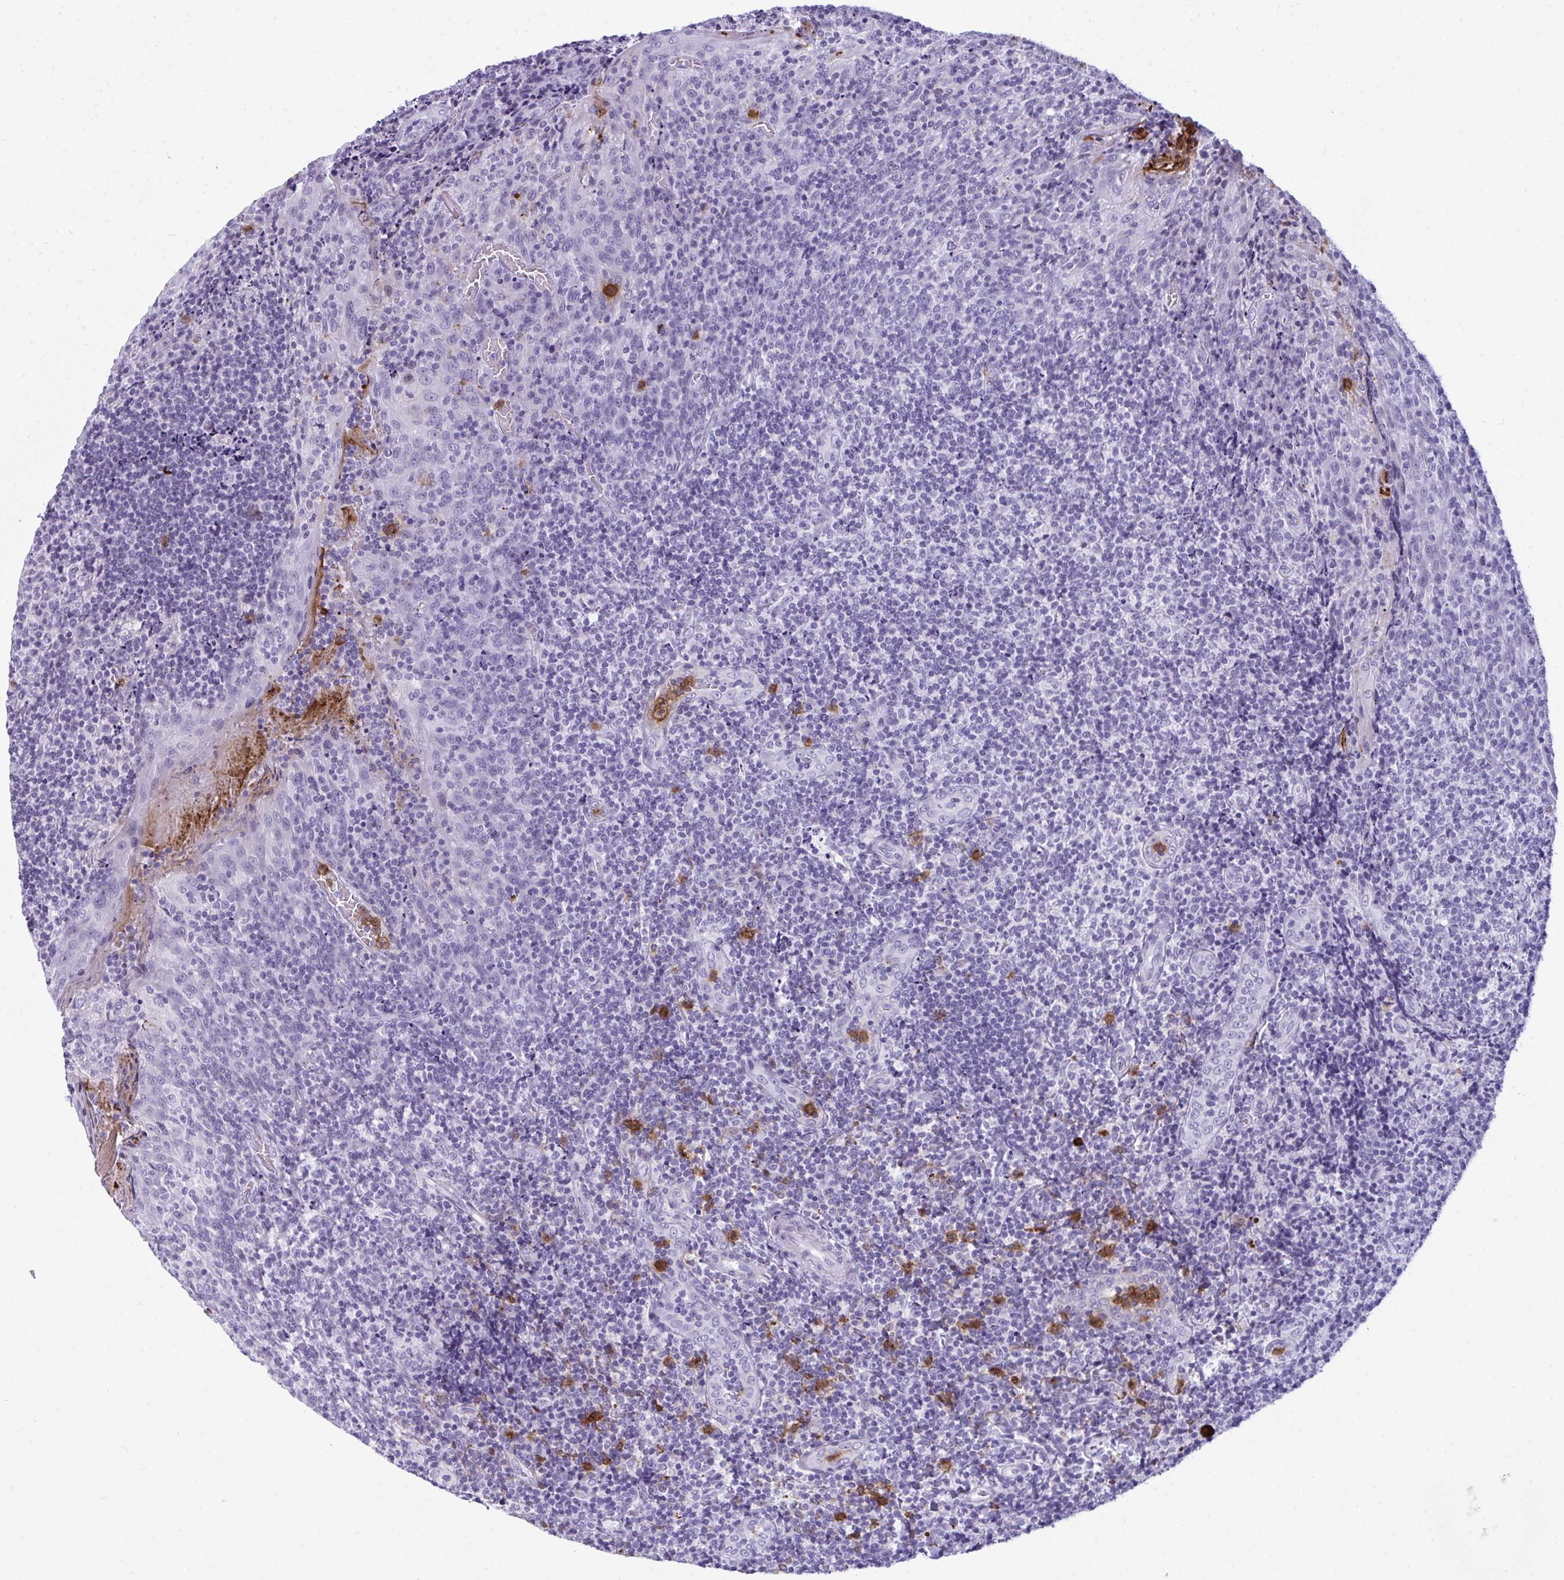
{"staining": {"intensity": "negative", "quantity": "none", "location": "none"}, "tissue": "tonsil", "cell_type": "Germinal center cells", "image_type": "normal", "snomed": [{"axis": "morphology", "description": "Normal tissue, NOS"}, {"axis": "topography", "description": "Tonsil"}], "caption": "Tonsil stained for a protein using immunohistochemistry reveals no expression germinal center cells.", "gene": "ARHGAP42", "patient": {"sex": "male", "age": 17}}